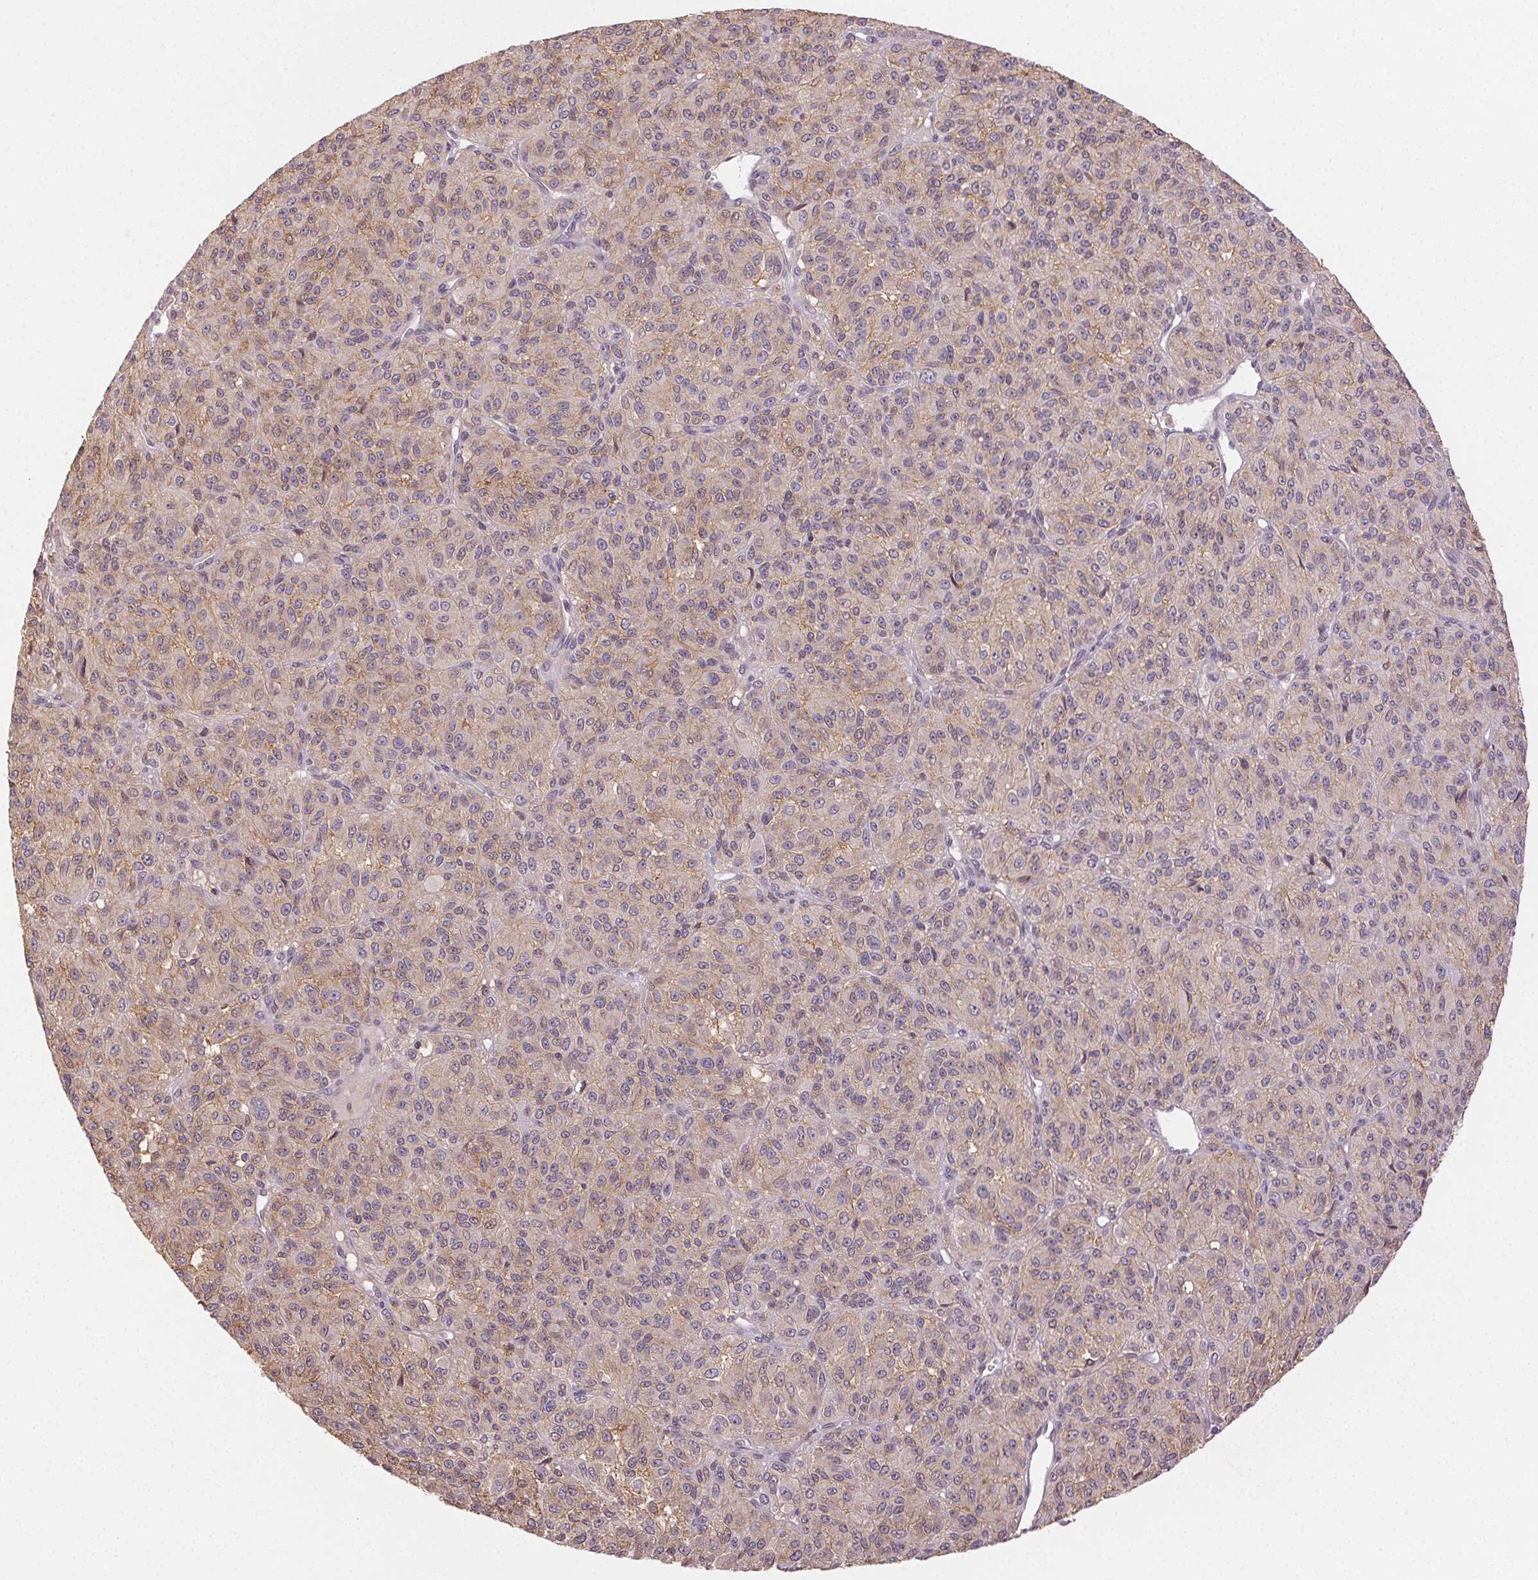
{"staining": {"intensity": "weak", "quantity": "25%-75%", "location": "cytoplasmic/membranous"}, "tissue": "melanoma", "cell_type": "Tumor cells", "image_type": "cancer", "snomed": [{"axis": "morphology", "description": "Malignant melanoma, Metastatic site"}, {"axis": "topography", "description": "Brain"}], "caption": "Protein staining shows weak cytoplasmic/membranous expression in approximately 25%-75% of tumor cells in melanoma.", "gene": "ATP1B3", "patient": {"sex": "female", "age": 56}}